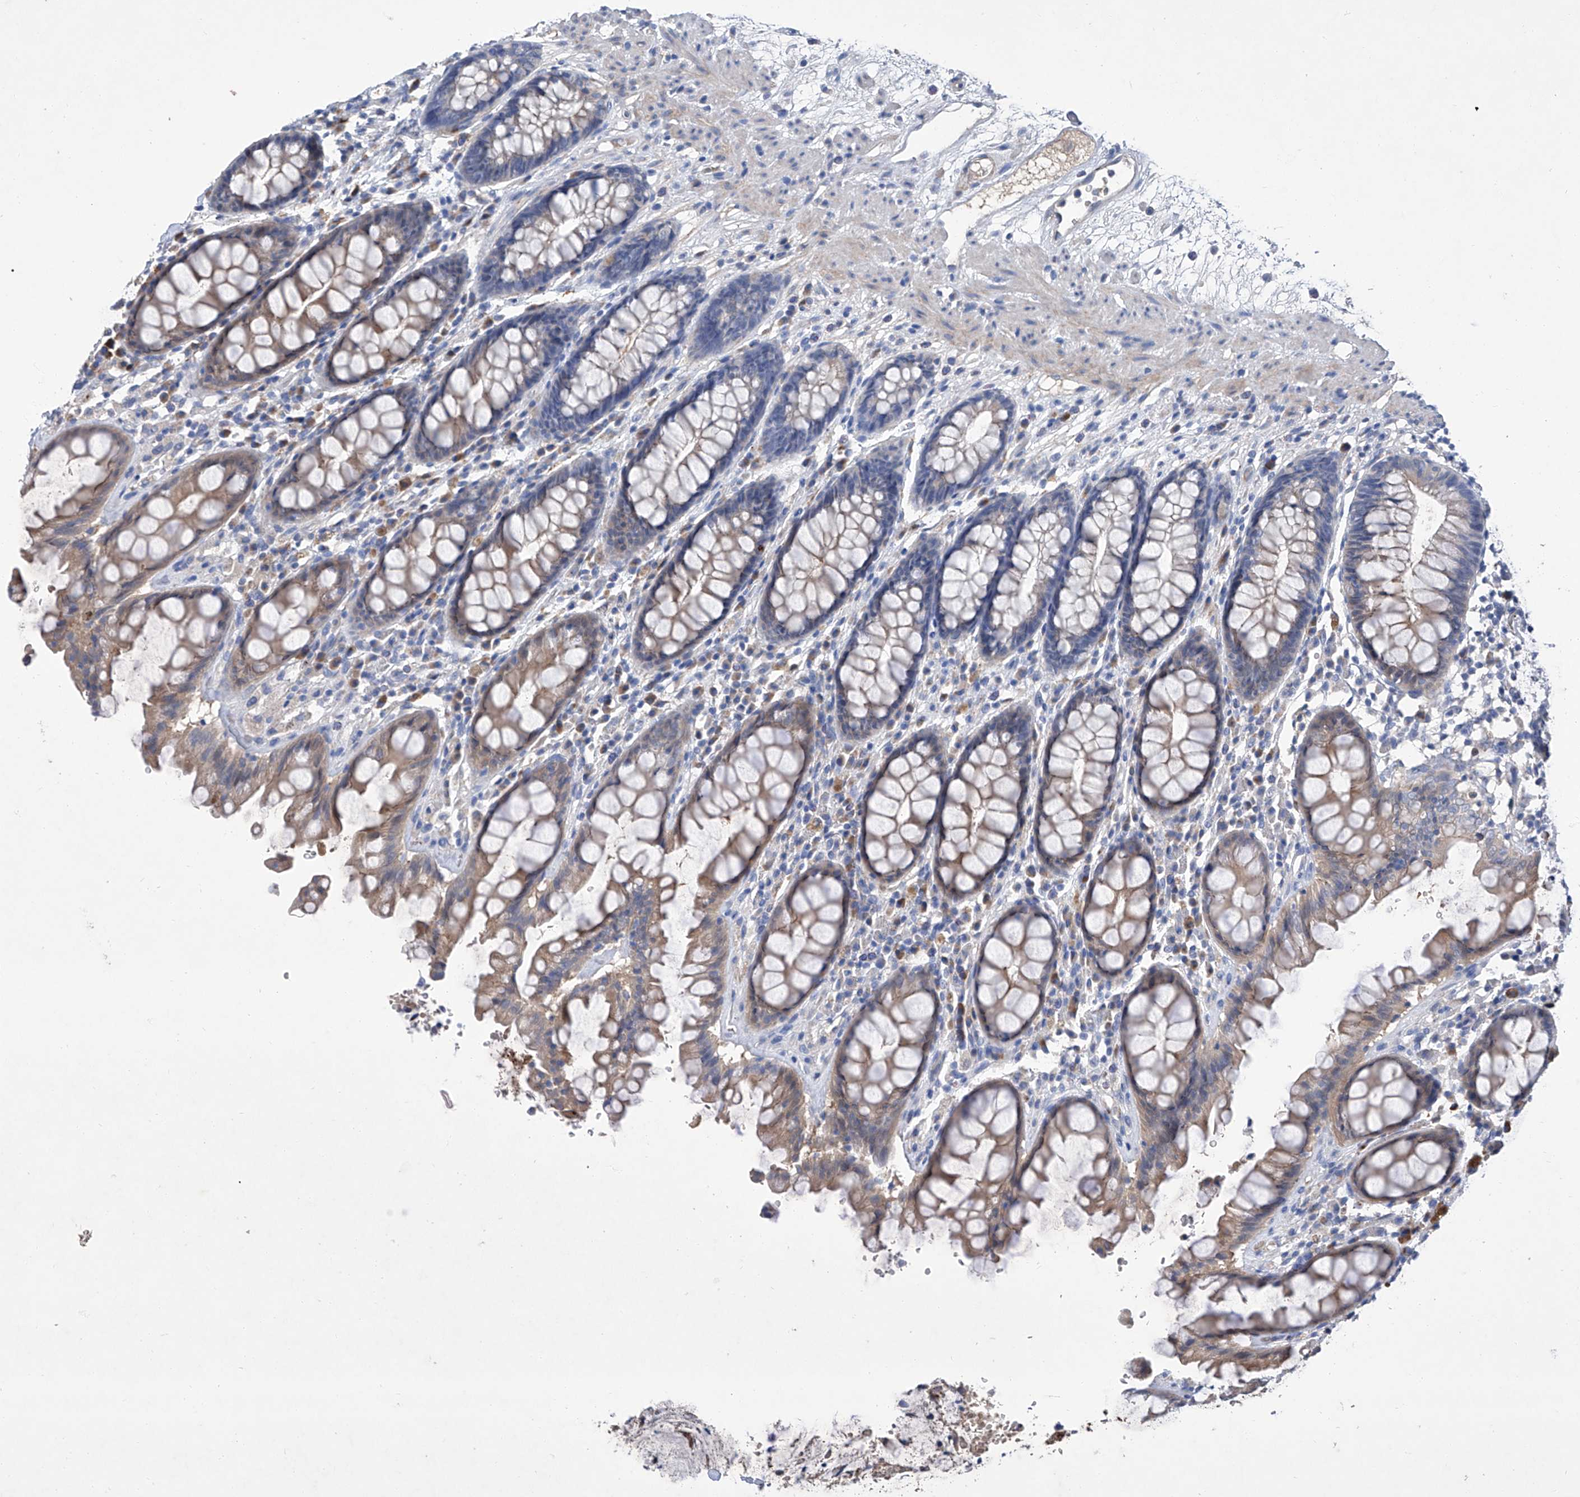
{"staining": {"intensity": "weak", "quantity": ">75%", "location": "cytoplasmic/membranous"}, "tissue": "rectum", "cell_type": "Glandular cells", "image_type": "normal", "snomed": [{"axis": "morphology", "description": "Normal tissue, NOS"}, {"axis": "topography", "description": "Rectum"}], "caption": "Protein staining by immunohistochemistry (IHC) exhibits weak cytoplasmic/membranous expression in about >75% of glandular cells in unremarkable rectum.", "gene": "GPT", "patient": {"sex": "male", "age": 64}}